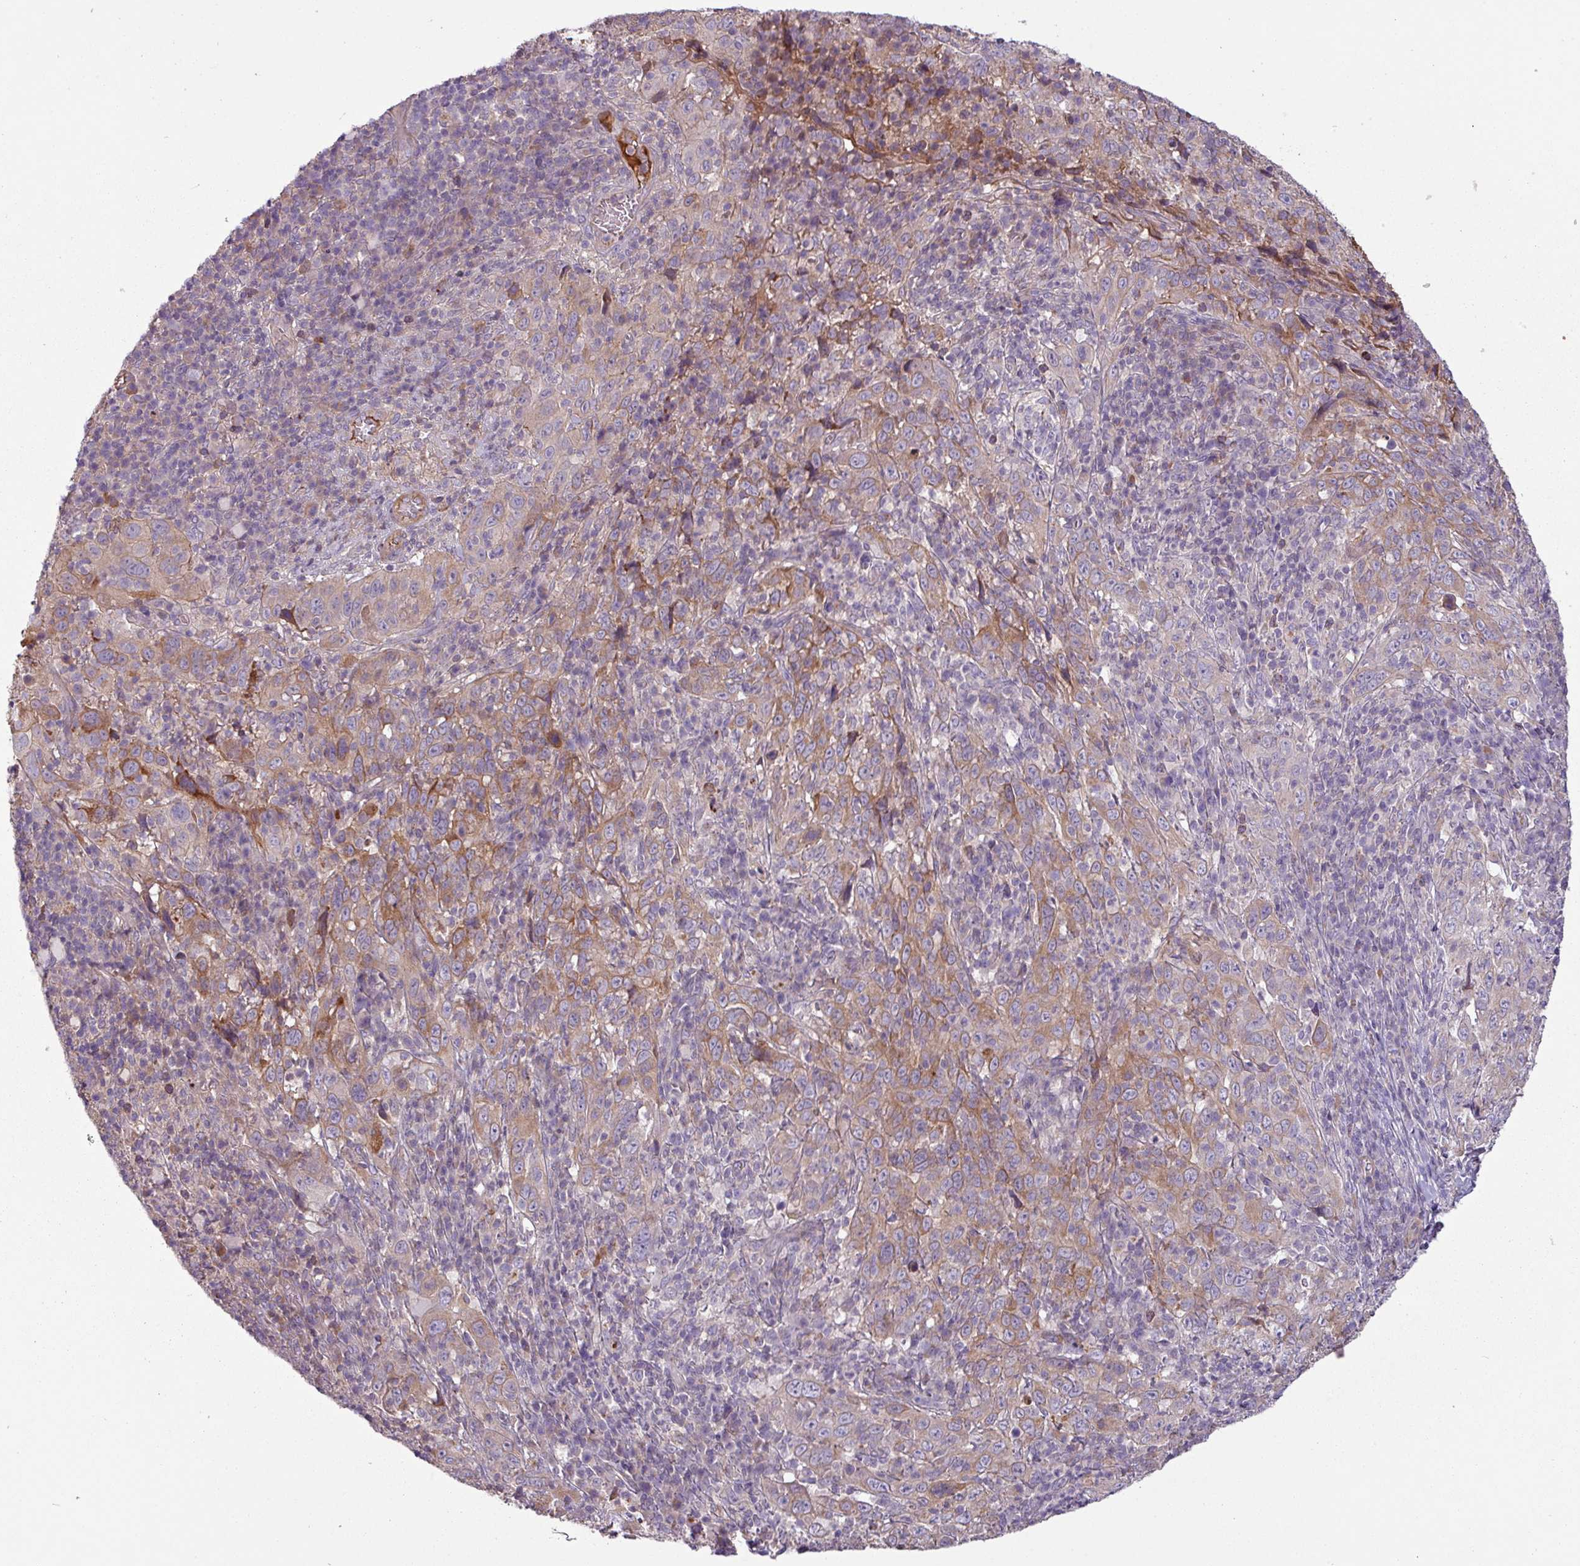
{"staining": {"intensity": "moderate", "quantity": "25%-75%", "location": "cytoplasmic/membranous"}, "tissue": "cervical cancer", "cell_type": "Tumor cells", "image_type": "cancer", "snomed": [{"axis": "morphology", "description": "Squamous cell carcinoma, NOS"}, {"axis": "topography", "description": "Cervix"}], "caption": "DAB (3,3'-diaminobenzidine) immunohistochemical staining of human cervical cancer (squamous cell carcinoma) exhibits moderate cytoplasmic/membranous protein staining in approximately 25%-75% of tumor cells.", "gene": "C4B", "patient": {"sex": "female", "age": 46}}